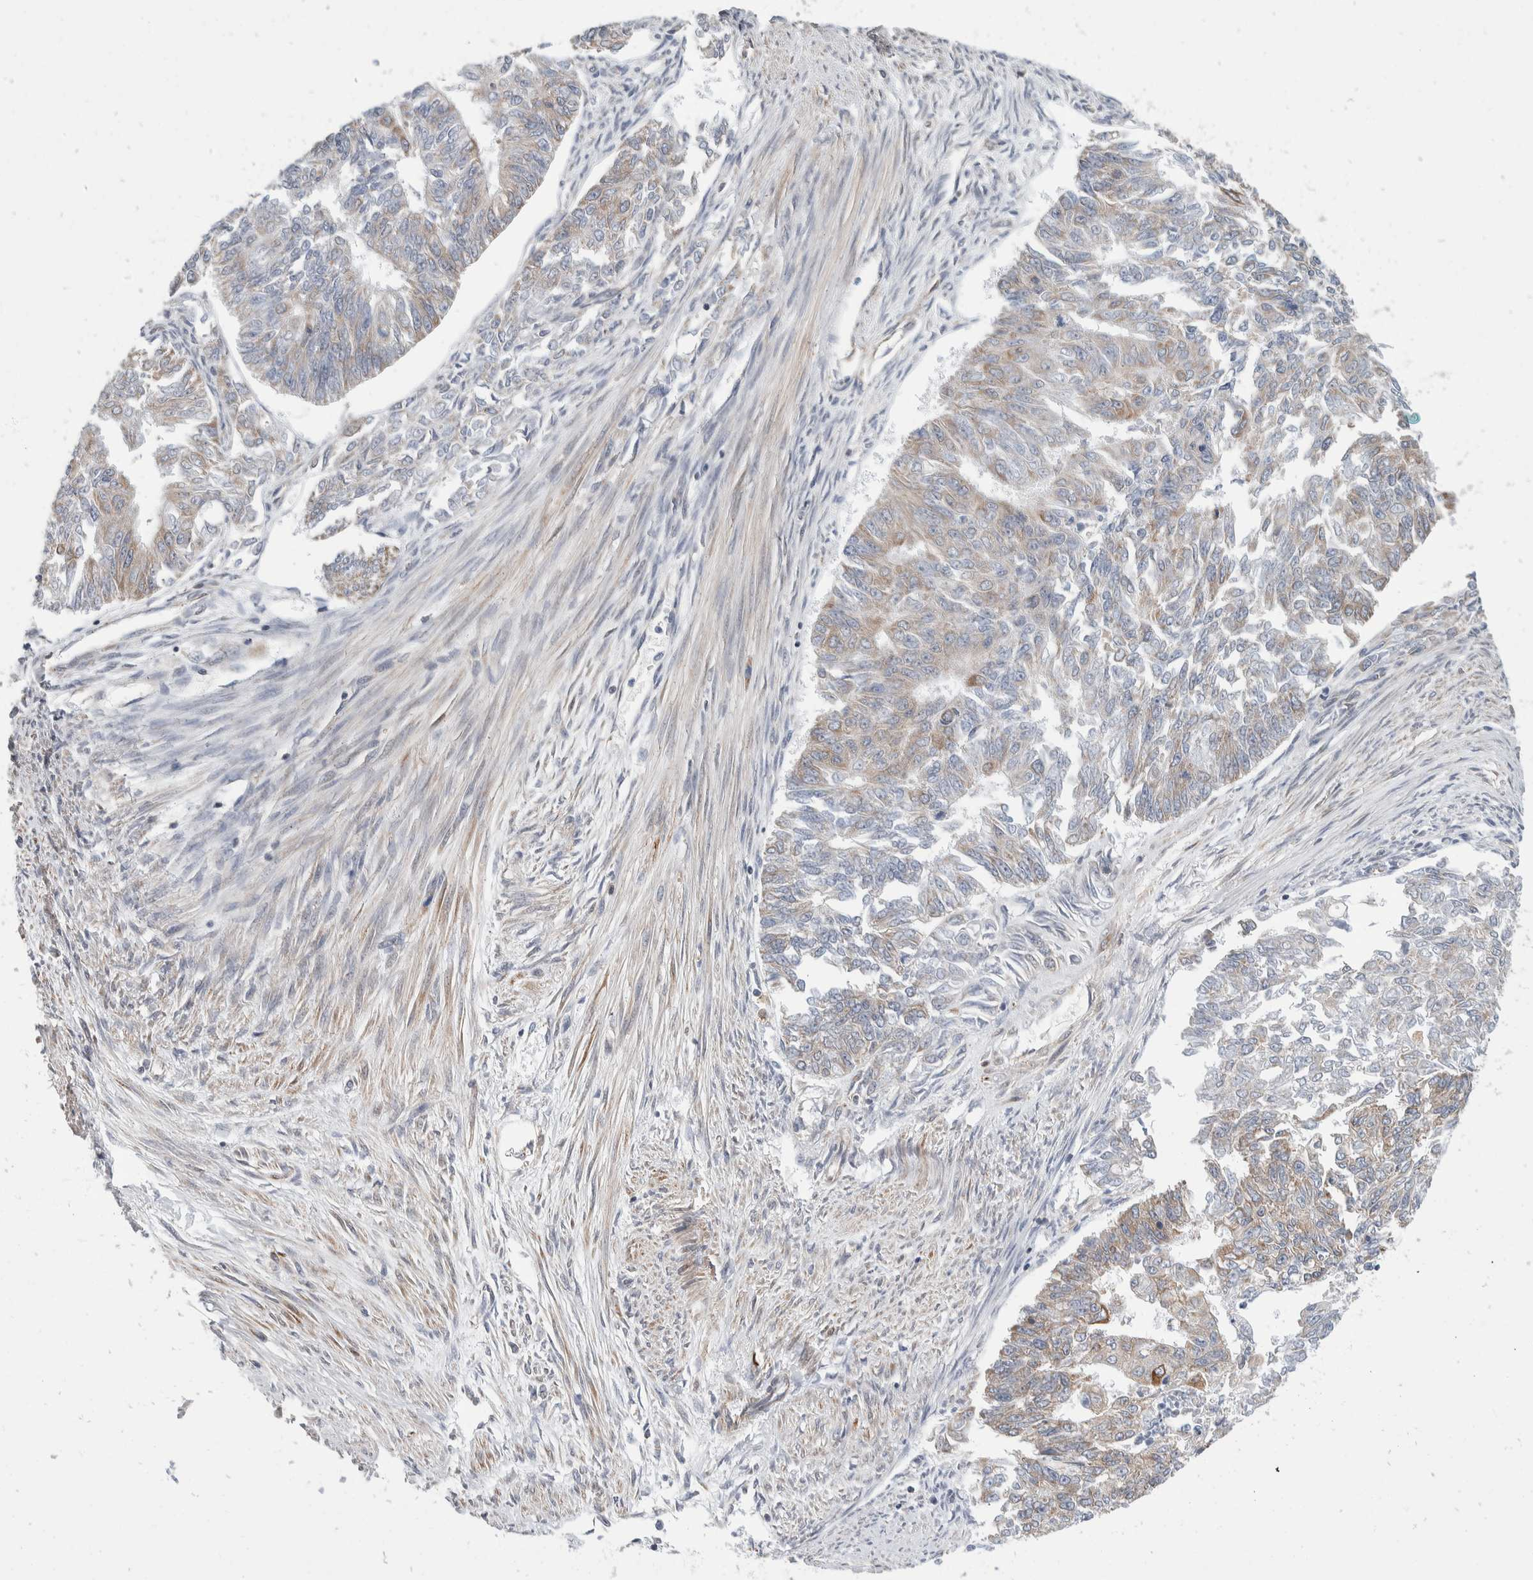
{"staining": {"intensity": "weak", "quantity": ">75%", "location": "cytoplasmic/membranous"}, "tissue": "endometrial cancer", "cell_type": "Tumor cells", "image_type": "cancer", "snomed": [{"axis": "morphology", "description": "Adenocarcinoma, NOS"}, {"axis": "topography", "description": "Endometrium"}], "caption": "An image of endometrial adenocarcinoma stained for a protein shows weak cytoplasmic/membranous brown staining in tumor cells. (Stains: DAB in brown, nuclei in blue, Microscopy: brightfield microscopy at high magnification).", "gene": "TMEM245", "patient": {"sex": "female", "age": 32}}